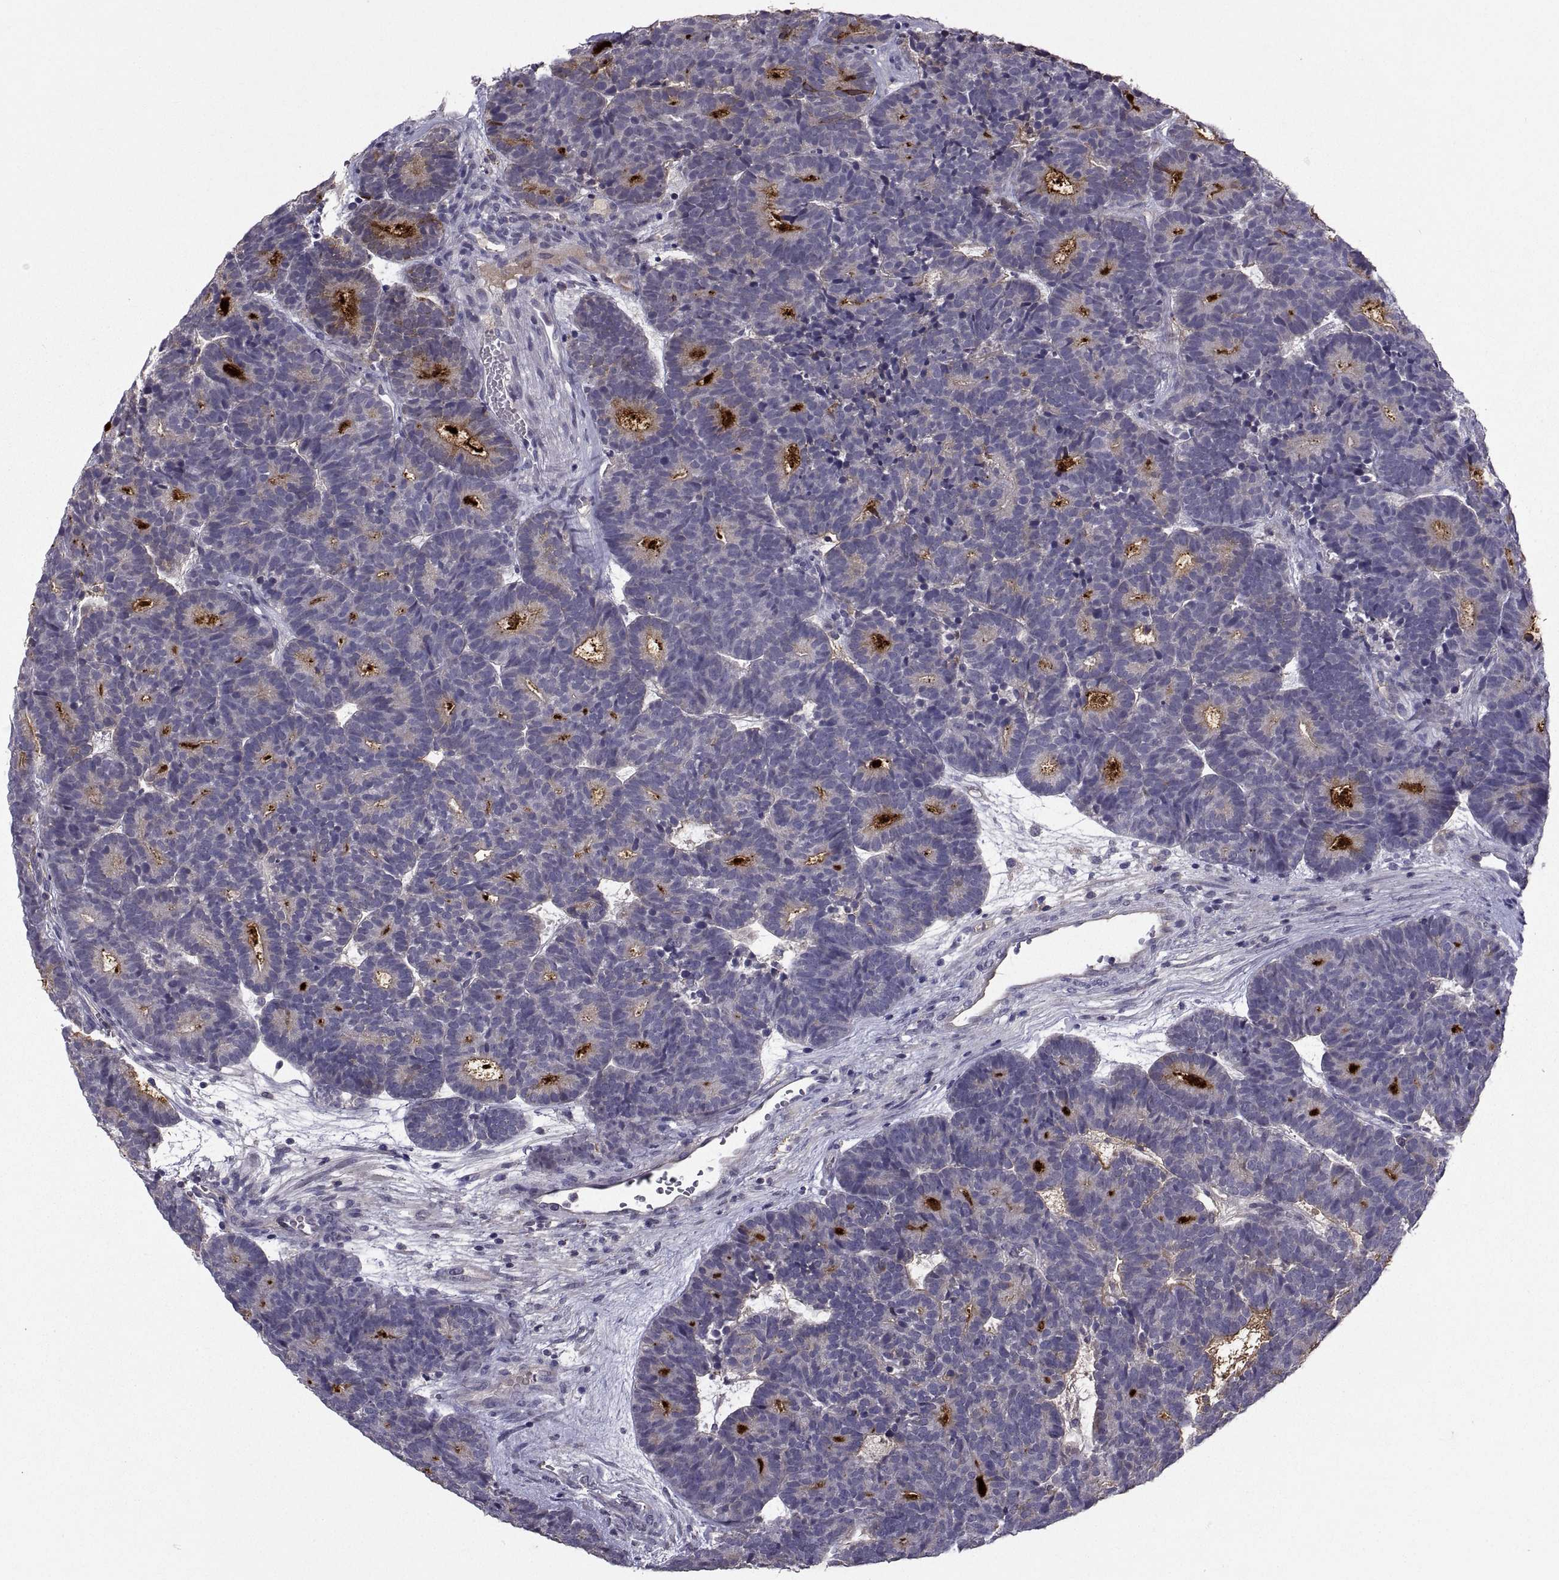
{"staining": {"intensity": "strong", "quantity": "<25%", "location": "cytoplasmic/membranous"}, "tissue": "head and neck cancer", "cell_type": "Tumor cells", "image_type": "cancer", "snomed": [{"axis": "morphology", "description": "Adenocarcinoma, NOS"}, {"axis": "topography", "description": "Head-Neck"}], "caption": "IHC of human head and neck cancer (adenocarcinoma) demonstrates medium levels of strong cytoplasmic/membranous positivity in approximately <25% of tumor cells. Nuclei are stained in blue.", "gene": "NPTX2", "patient": {"sex": "female", "age": 81}}